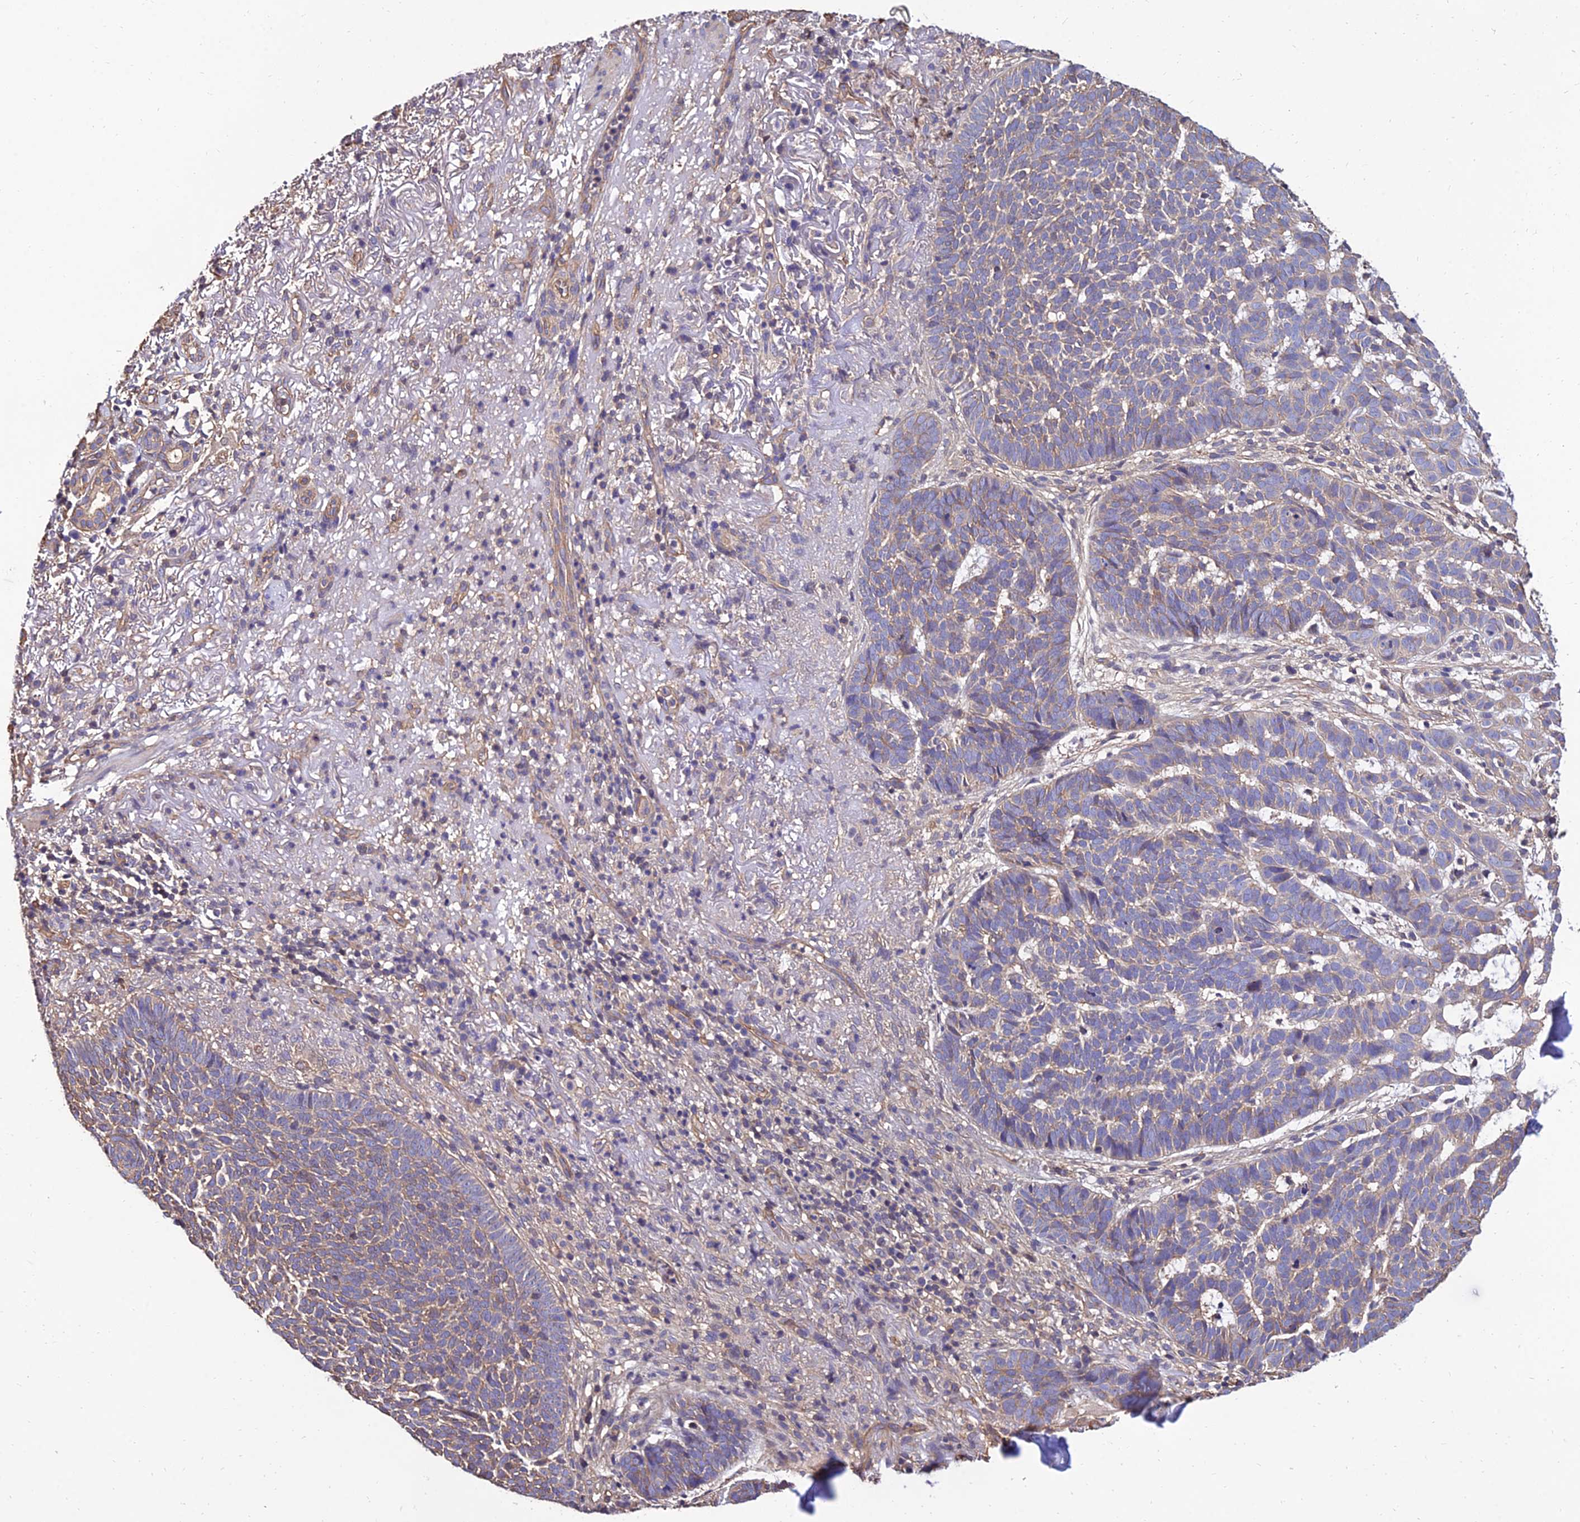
{"staining": {"intensity": "weak", "quantity": "25%-75%", "location": "cytoplasmic/membranous"}, "tissue": "skin cancer", "cell_type": "Tumor cells", "image_type": "cancer", "snomed": [{"axis": "morphology", "description": "Basal cell carcinoma"}, {"axis": "topography", "description": "Skin"}], "caption": "Brown immunohistochemical staining in human skin cancer shows weak cytoplasmic/membranous positivity in approximately 25%-75% of tumor cells.", "gene": "CALM2", "patient": {"sex": "female", "age": 78}}